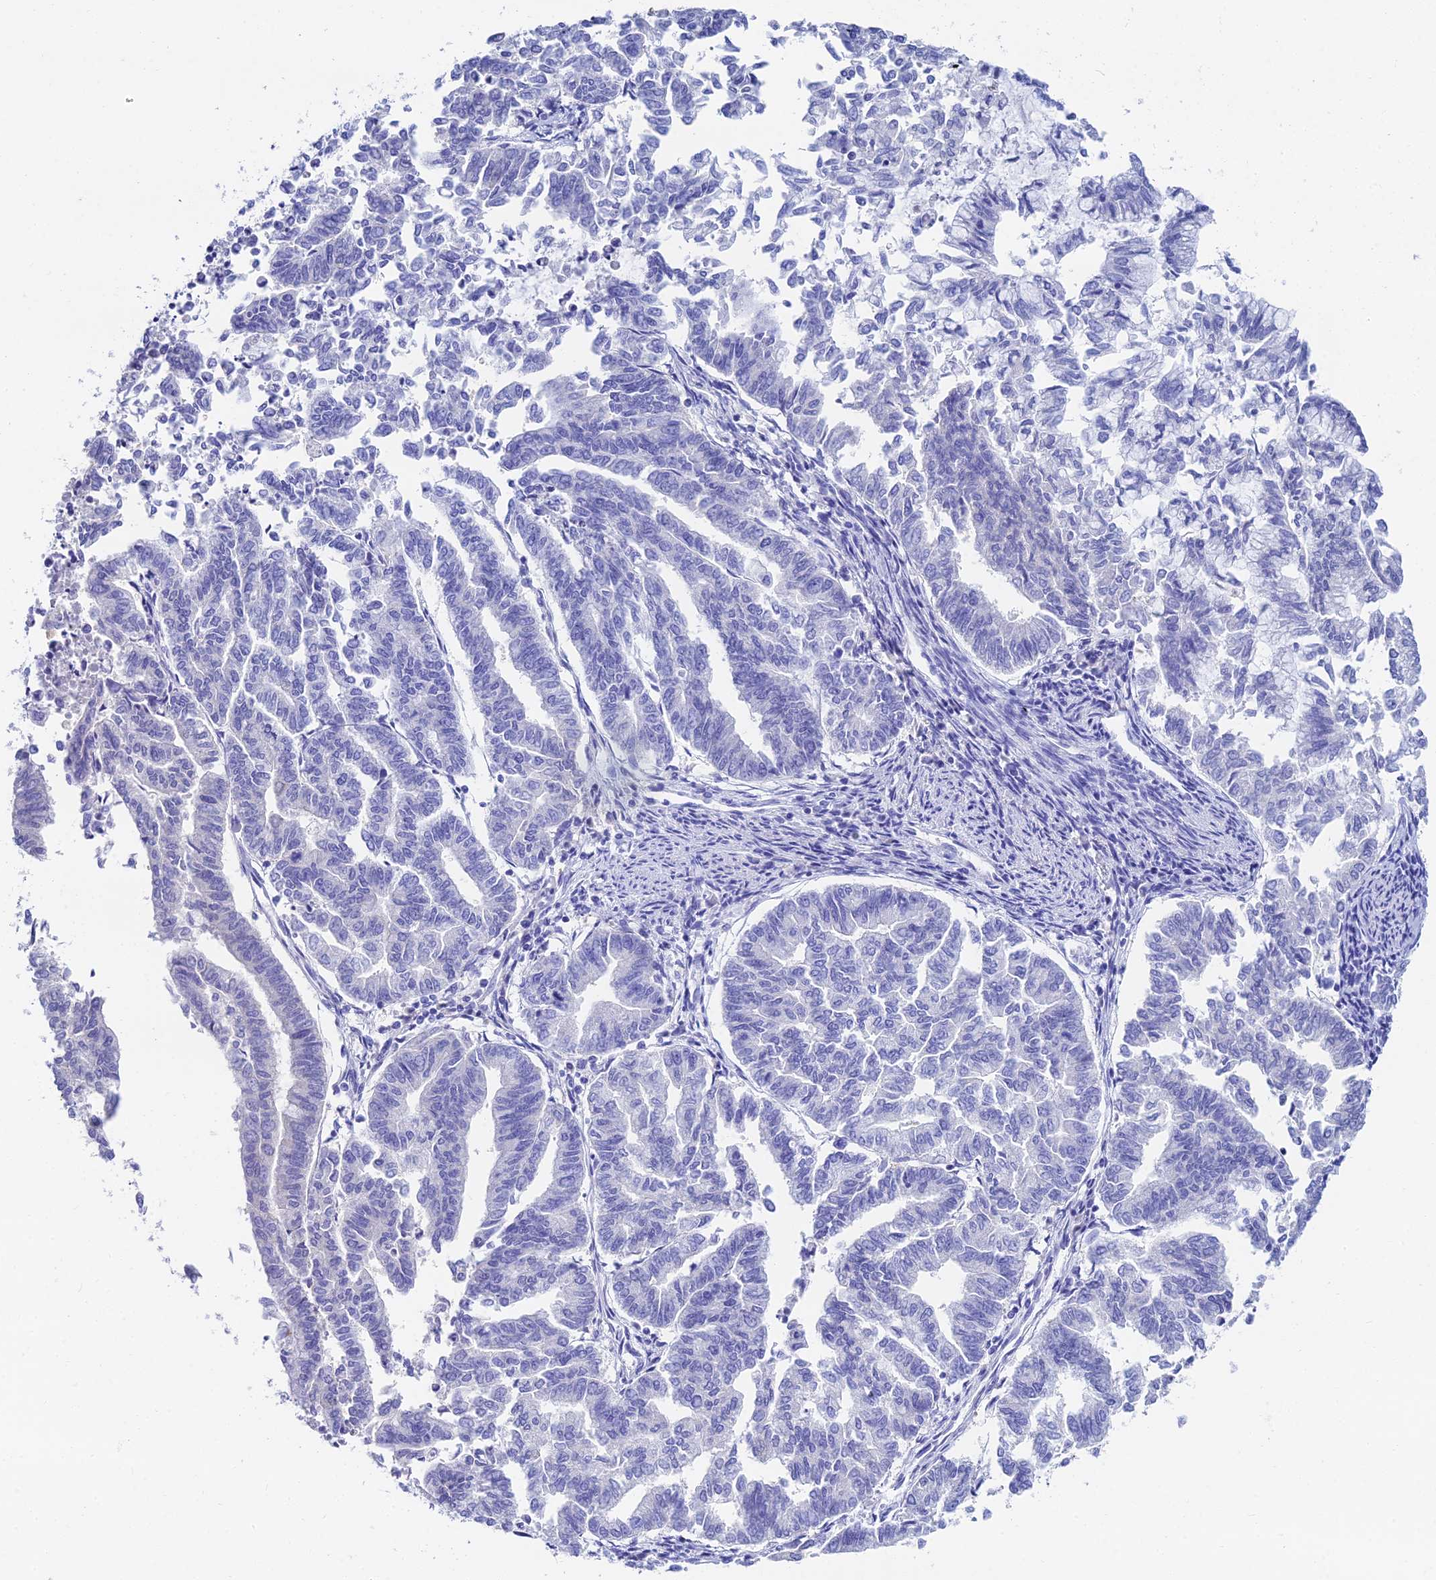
{"staining": {"intensity": "negative", "quantity": "none", "location": "none"}, "tissue": "endometrial cancer", "cell_type": "Tumor cells", "image_type": "cancer", "snomed": [{"axis": "morphology", "description": "Adenocarcinoma, NOS"}, {"axis": "topography", "description": "Endometrium"}], "caption": "Endometrial adenocarcinoma was stained to show a protein in brown. There is no significant positivity in tumor cells.", "gene": "HSPA1L", "patient": {"sex": "female", "age": 79}}